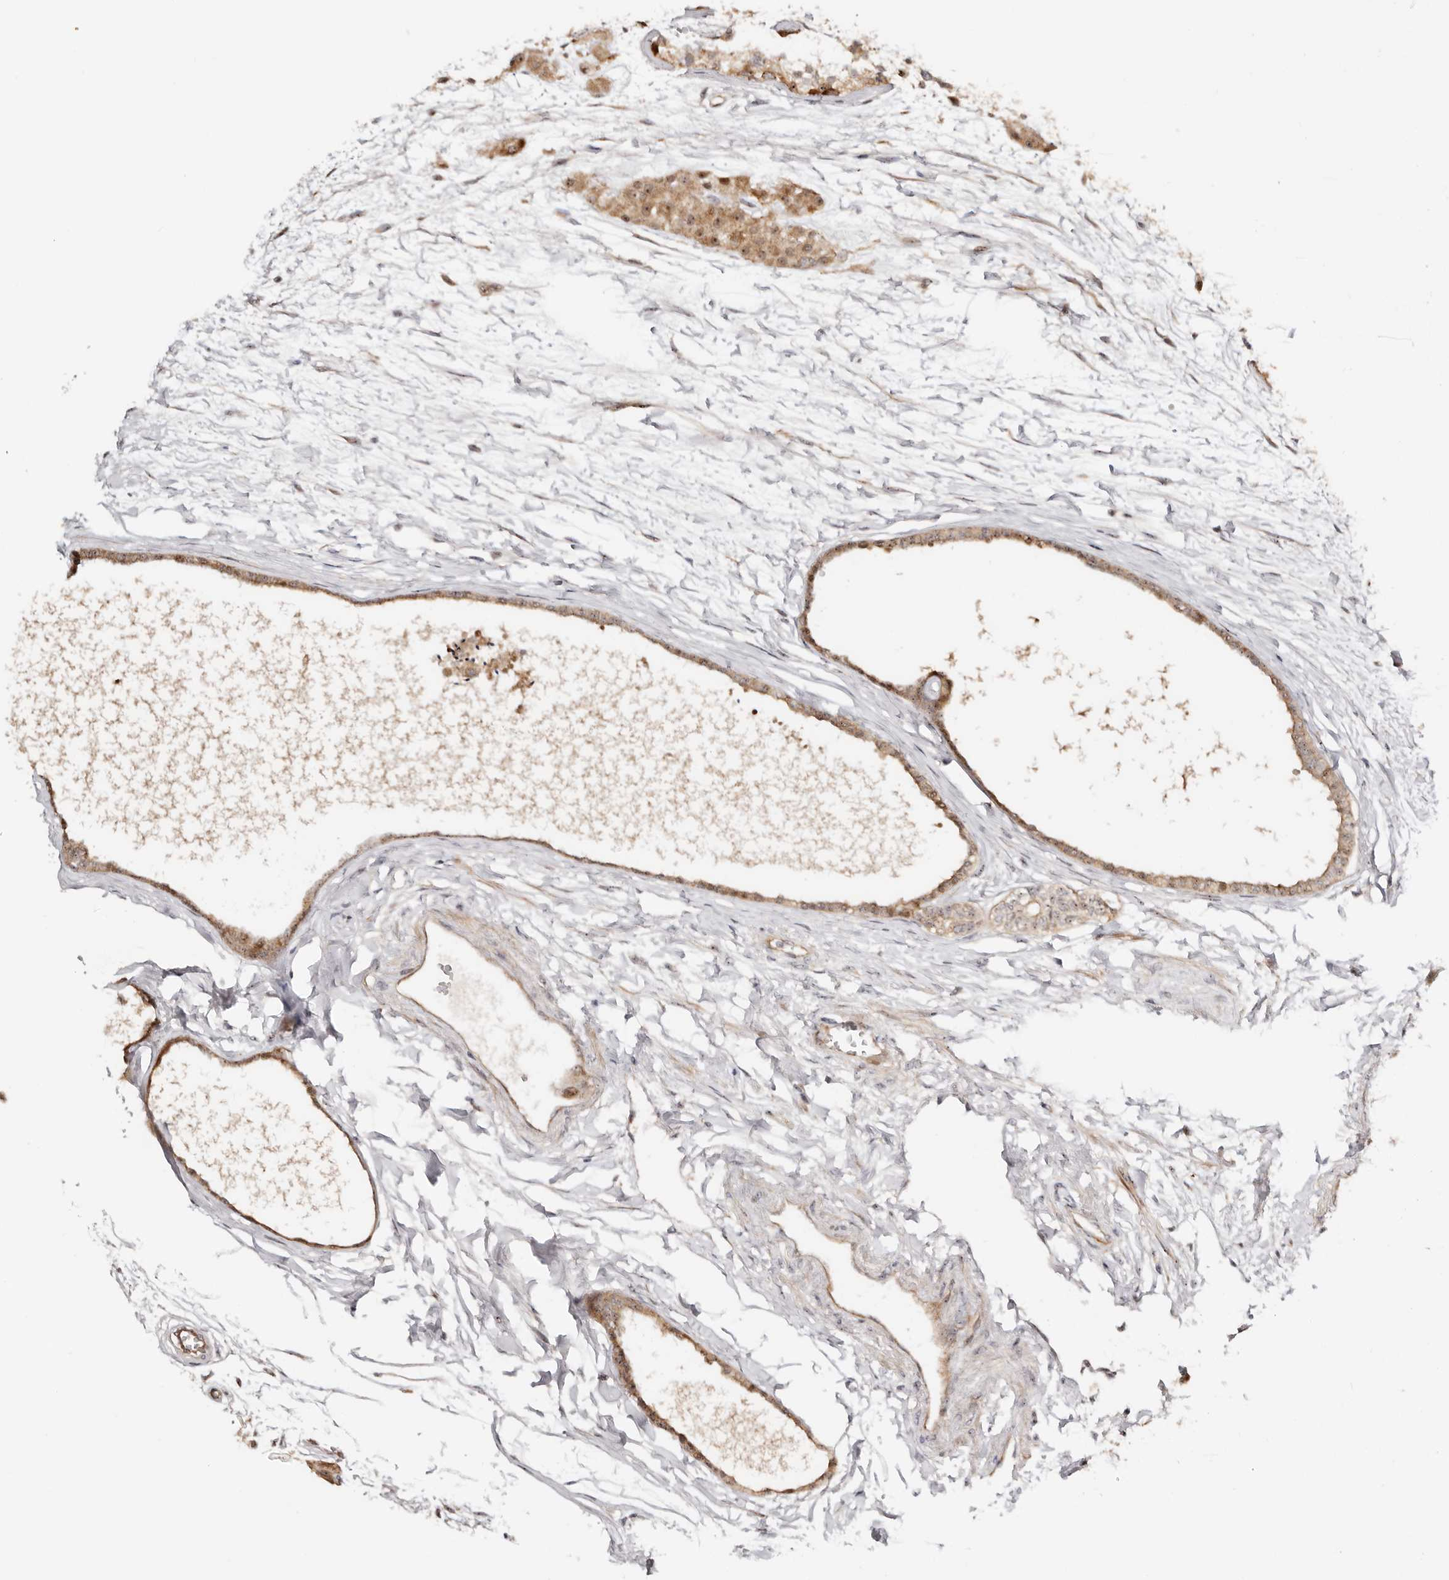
{"staining": {"intensity": "moderate", "quantity": "25%-75%", "location": "cytoplasmic/membranous,nuclear"}, "tissue": "testis", "cell_type": "Cells in seminiferous ducts", "image_type": "normal", "snomed": [{"axis": "morphology", "description": "Normal tissue, NOS"}, {"axis": "topography", "description": "Testis"}], "caption": "Cells in seminiferous ducts display medium levels of moderate cytoplasmic/membranous,nuclear positivity in approximately 25%-75% of cells in normal testis. Using DAB (brown) and hematoxylin (blue) stains, captured at high magnification using brightfield microscopy.", "gene": "ODF2L", "patient": {"sex": "male", "age": 56}}